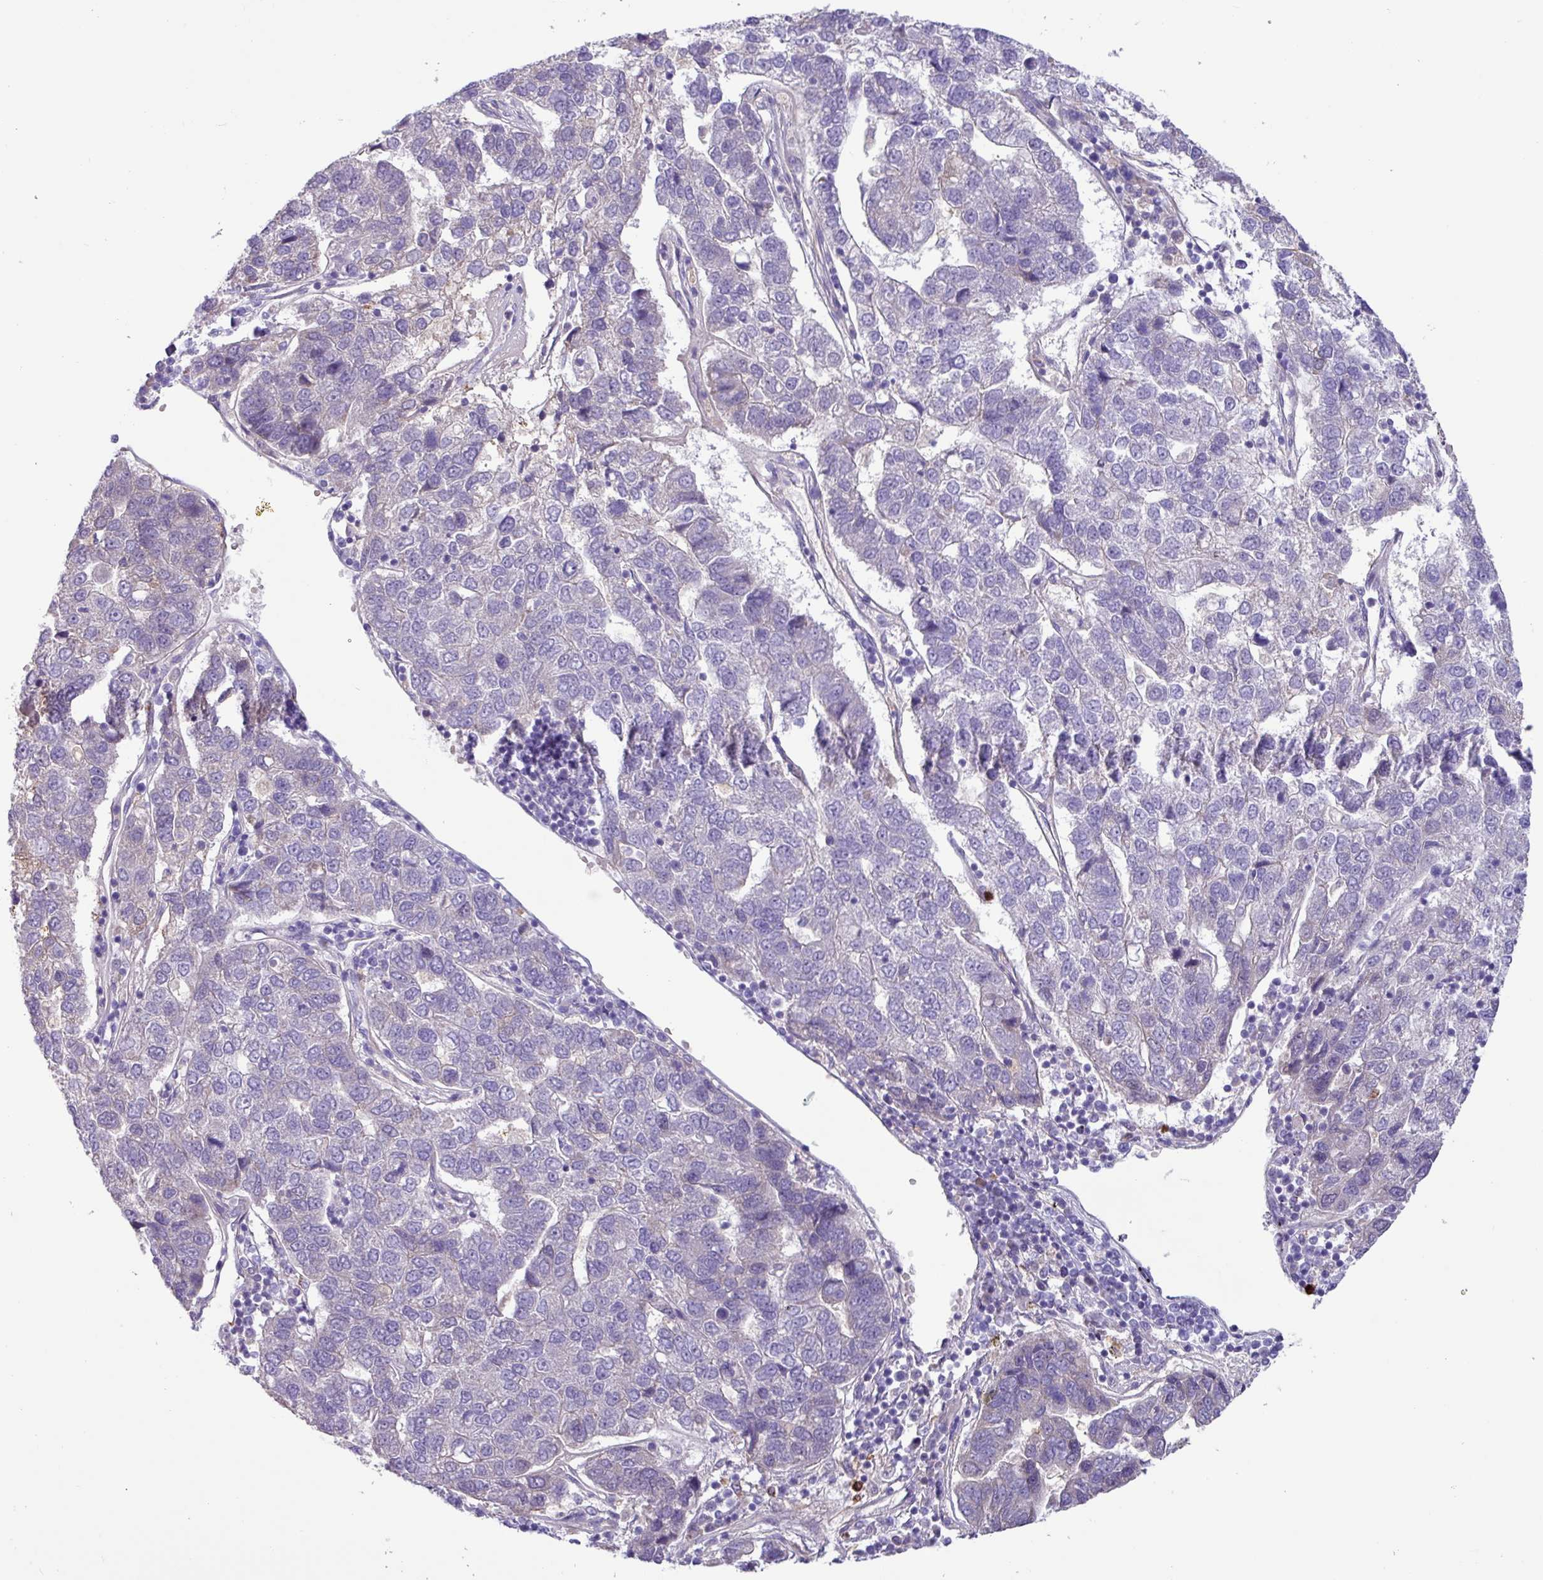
{"staining": {"intensity": "negative", "quantity": "none", "location": "none"}, "tissue": "pancreatic cancer", "cell_type": "Tumor cells", "image_type": "cancer", "snomed": [{"axis": "morphology", "description": "Adenocarcinoma, NOS"}, {"axis": "topography", "description": "Pancreas"}], "caption": "This is a photomicrograph of IHC staining of pancreatic cancer (adenocarcinoma), which shows no staining in tumor cells.", "gene": "MRM2", "patient": {"sex": "female", "age": 61}}